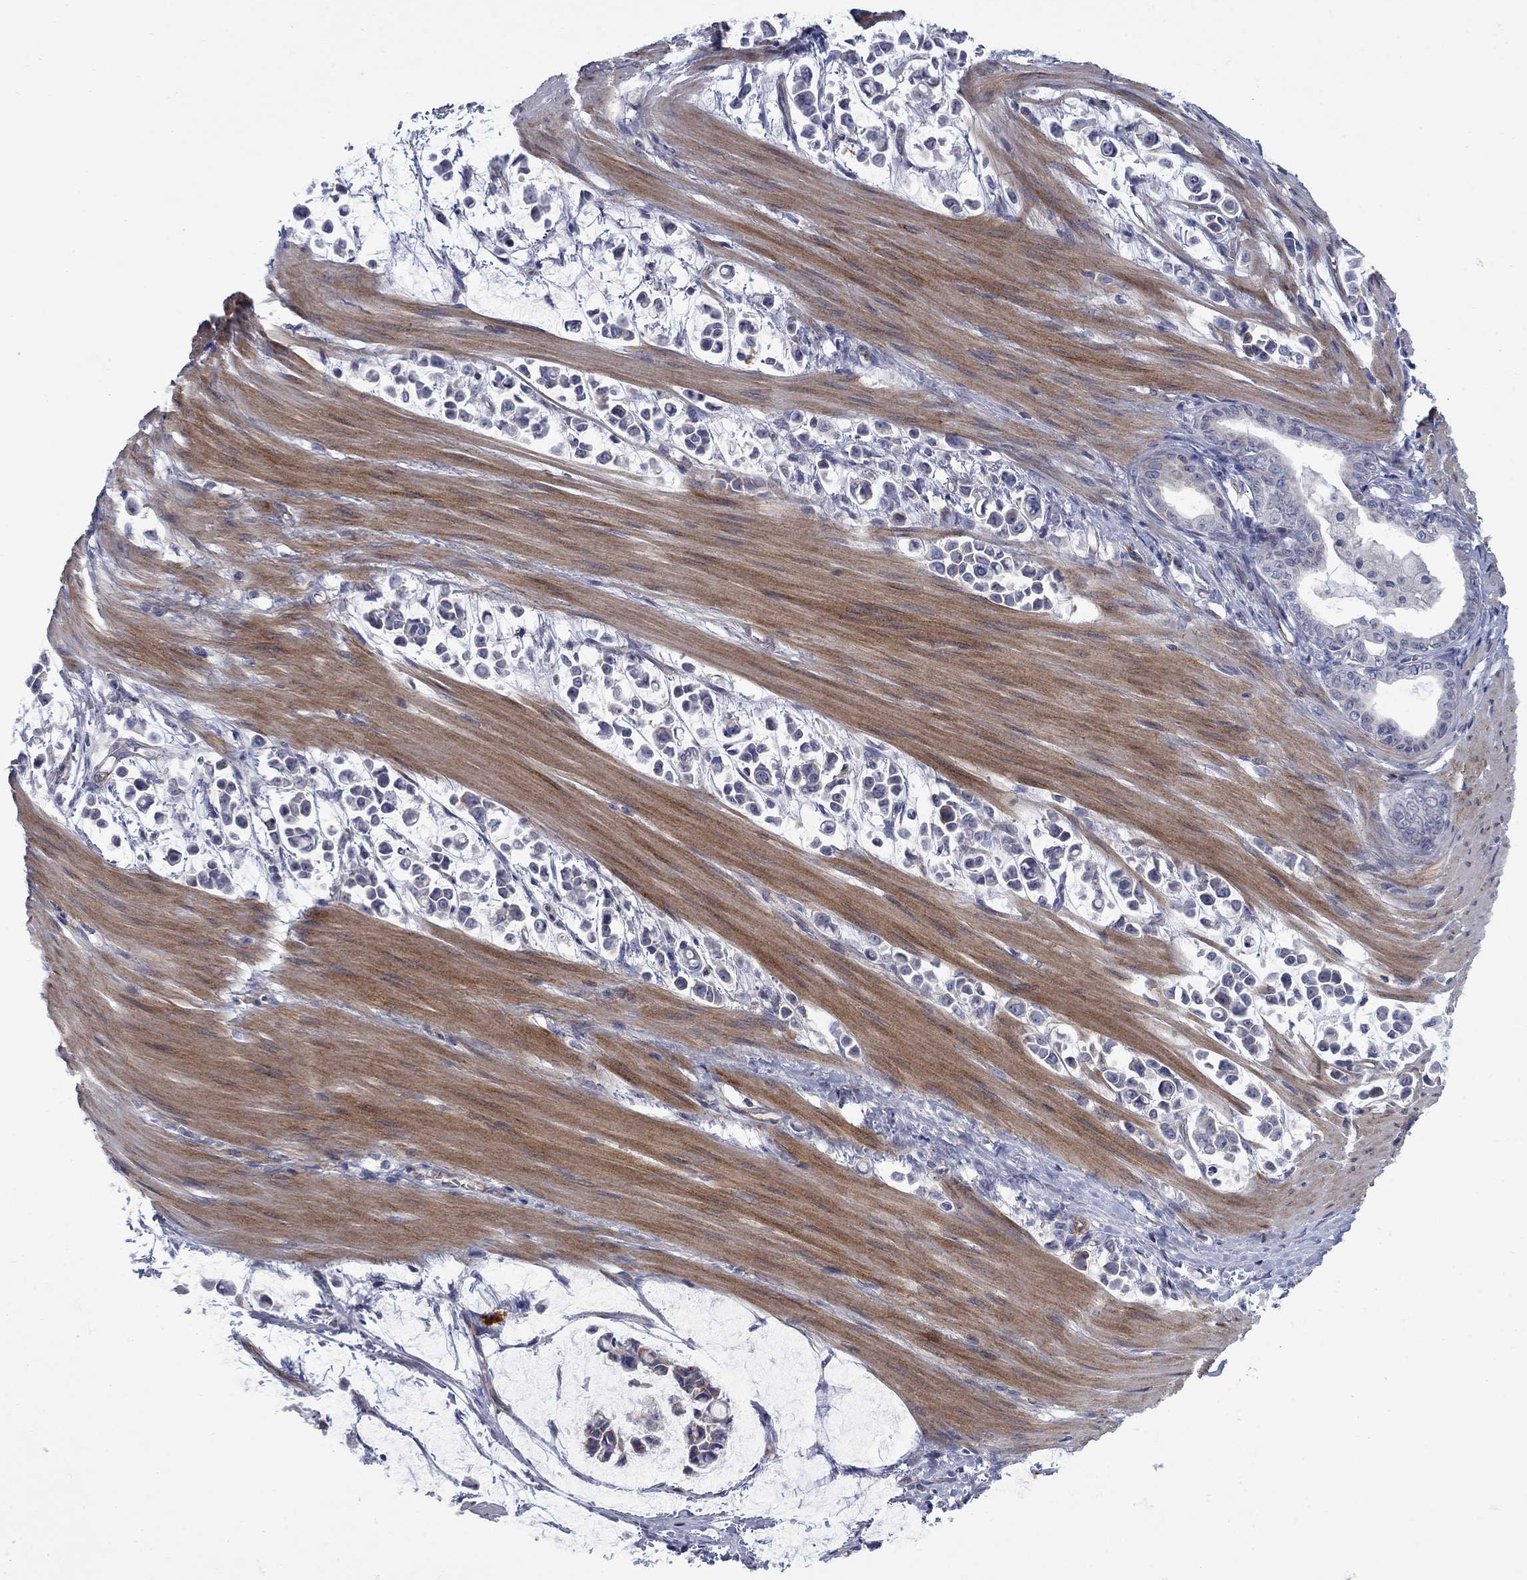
{"staining": {"intensity": "negative", "quantity": "none", "location": "none"}, "tissue": "stomach cancer", "cell_type": "Tumor cells", "image_type": "cancer", "snomed": [{"axis": "morphology", "description": "Adenocarcinoma, NOS"}, {"axis": "topography", "description": "Stomach"}], "caption": "The micrograph exhibits no staining of tumor cells in stomach adenocarcinoma.", "gene": "FXR1", "patient": {"sex": "male", "age": 82}}